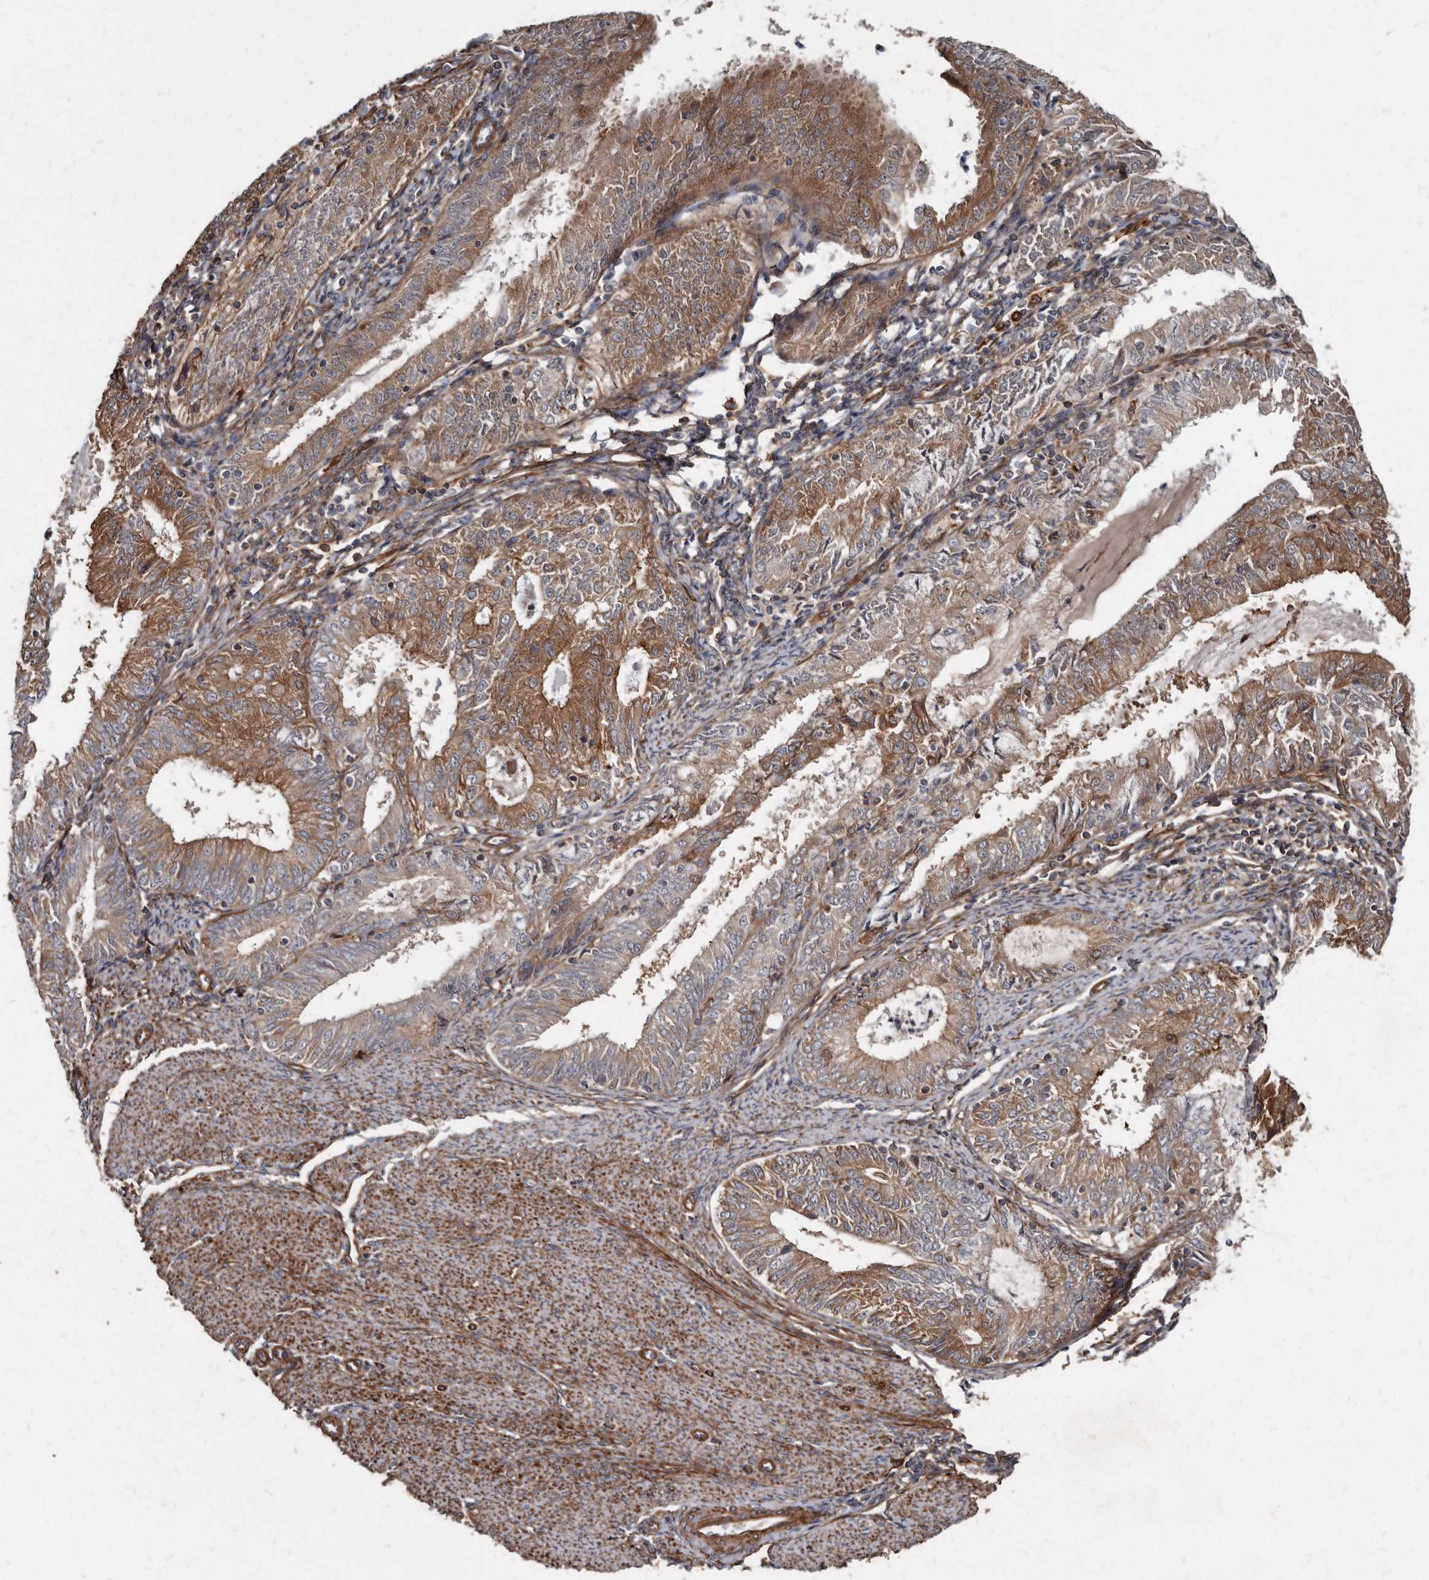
{"staining": {"intensity": "moderate", "quantity": ">75%", "location": "cytoplasmic/membranous"}, "tissue": "endometrial cancer", "cell_type": "Tumor cells", "image_type": "cancer", "snomed": [{"axis": "morphology", "description": "Adenocarcinoma, NOS"}, {"axis": "topography", "description": "Endometrium"}], "caption": "Tumor cells reveal moderate cytoplasmic/membranous staining in approximately >75% of cells in endometrial cancer.", "gene": "KCTD20", "patient": {"sex": "female", "age": 57}}